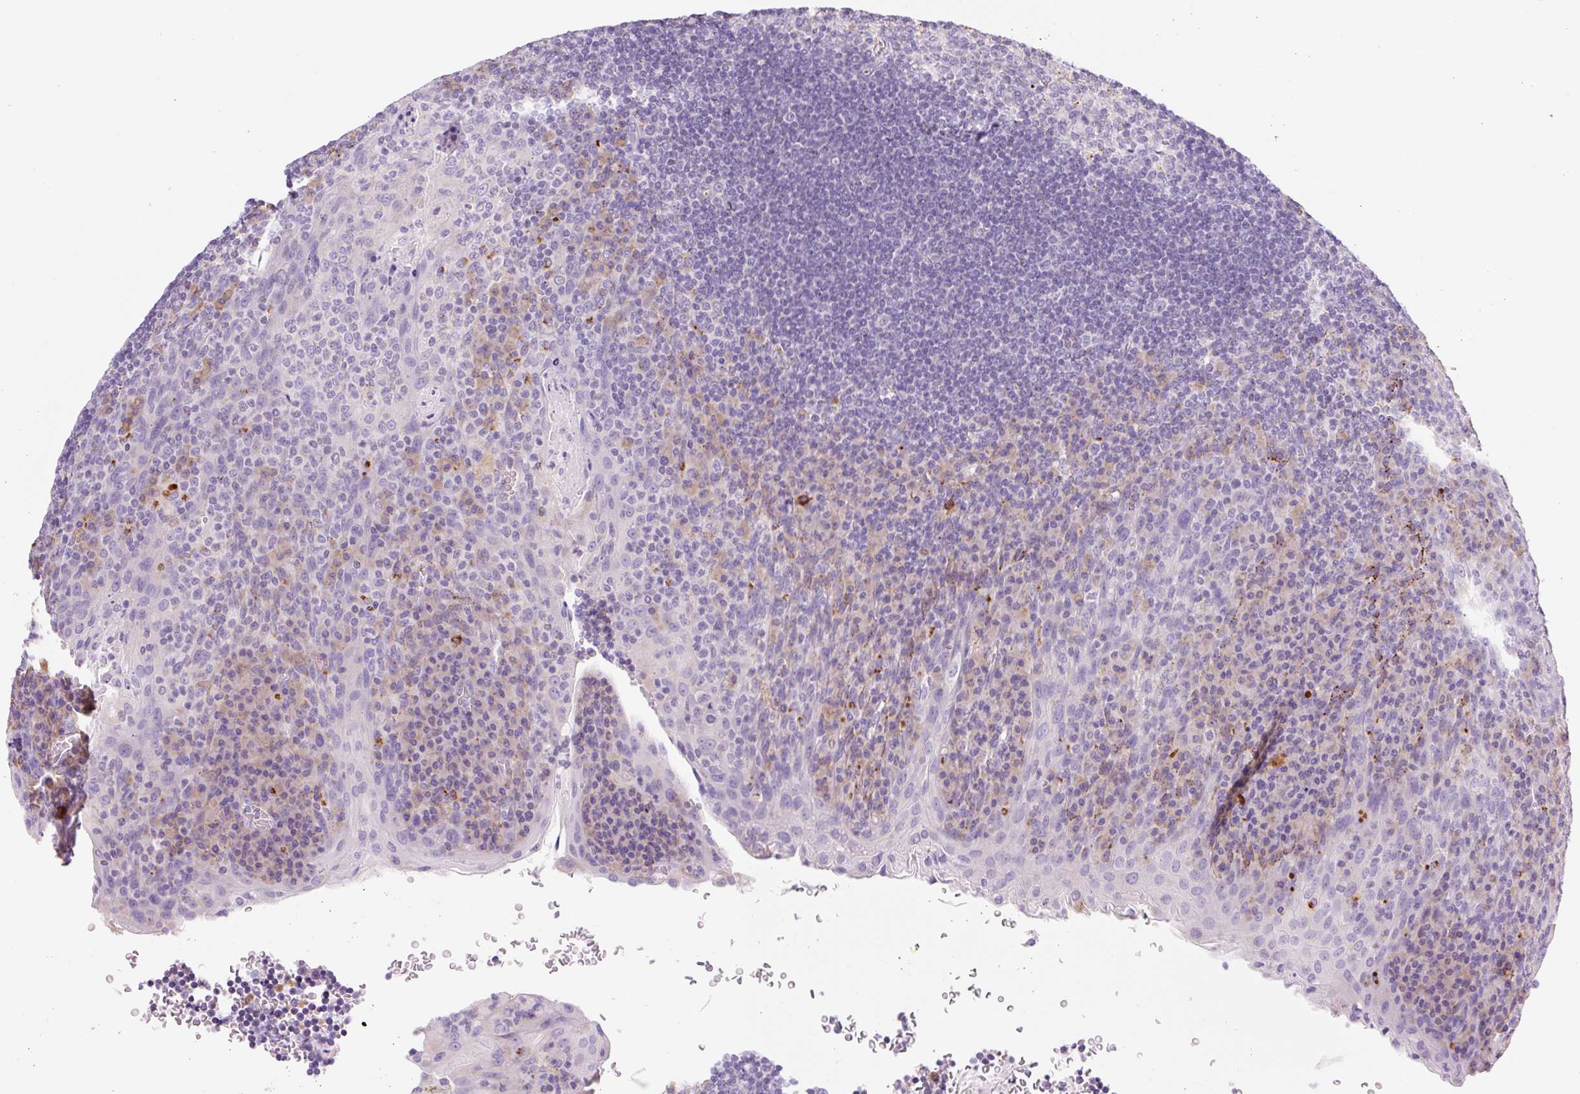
{"staining": {"intensity": "negative", "quantity": "none", "location": "none"}, "tissue": "tonsil", "cell_type": "Germinal center cells", "image_type": "normal", "snomed": [{"axis": "morphology", "description": "Normal tissue, NOS"}, {"axis": "topography", "description": "Tonsil"}], "caption": "Germinal center cells show no significant protein expression in benign tonsil.", "gene": "CLEC3A", "patient": {"sex": "male", "age": 17}}